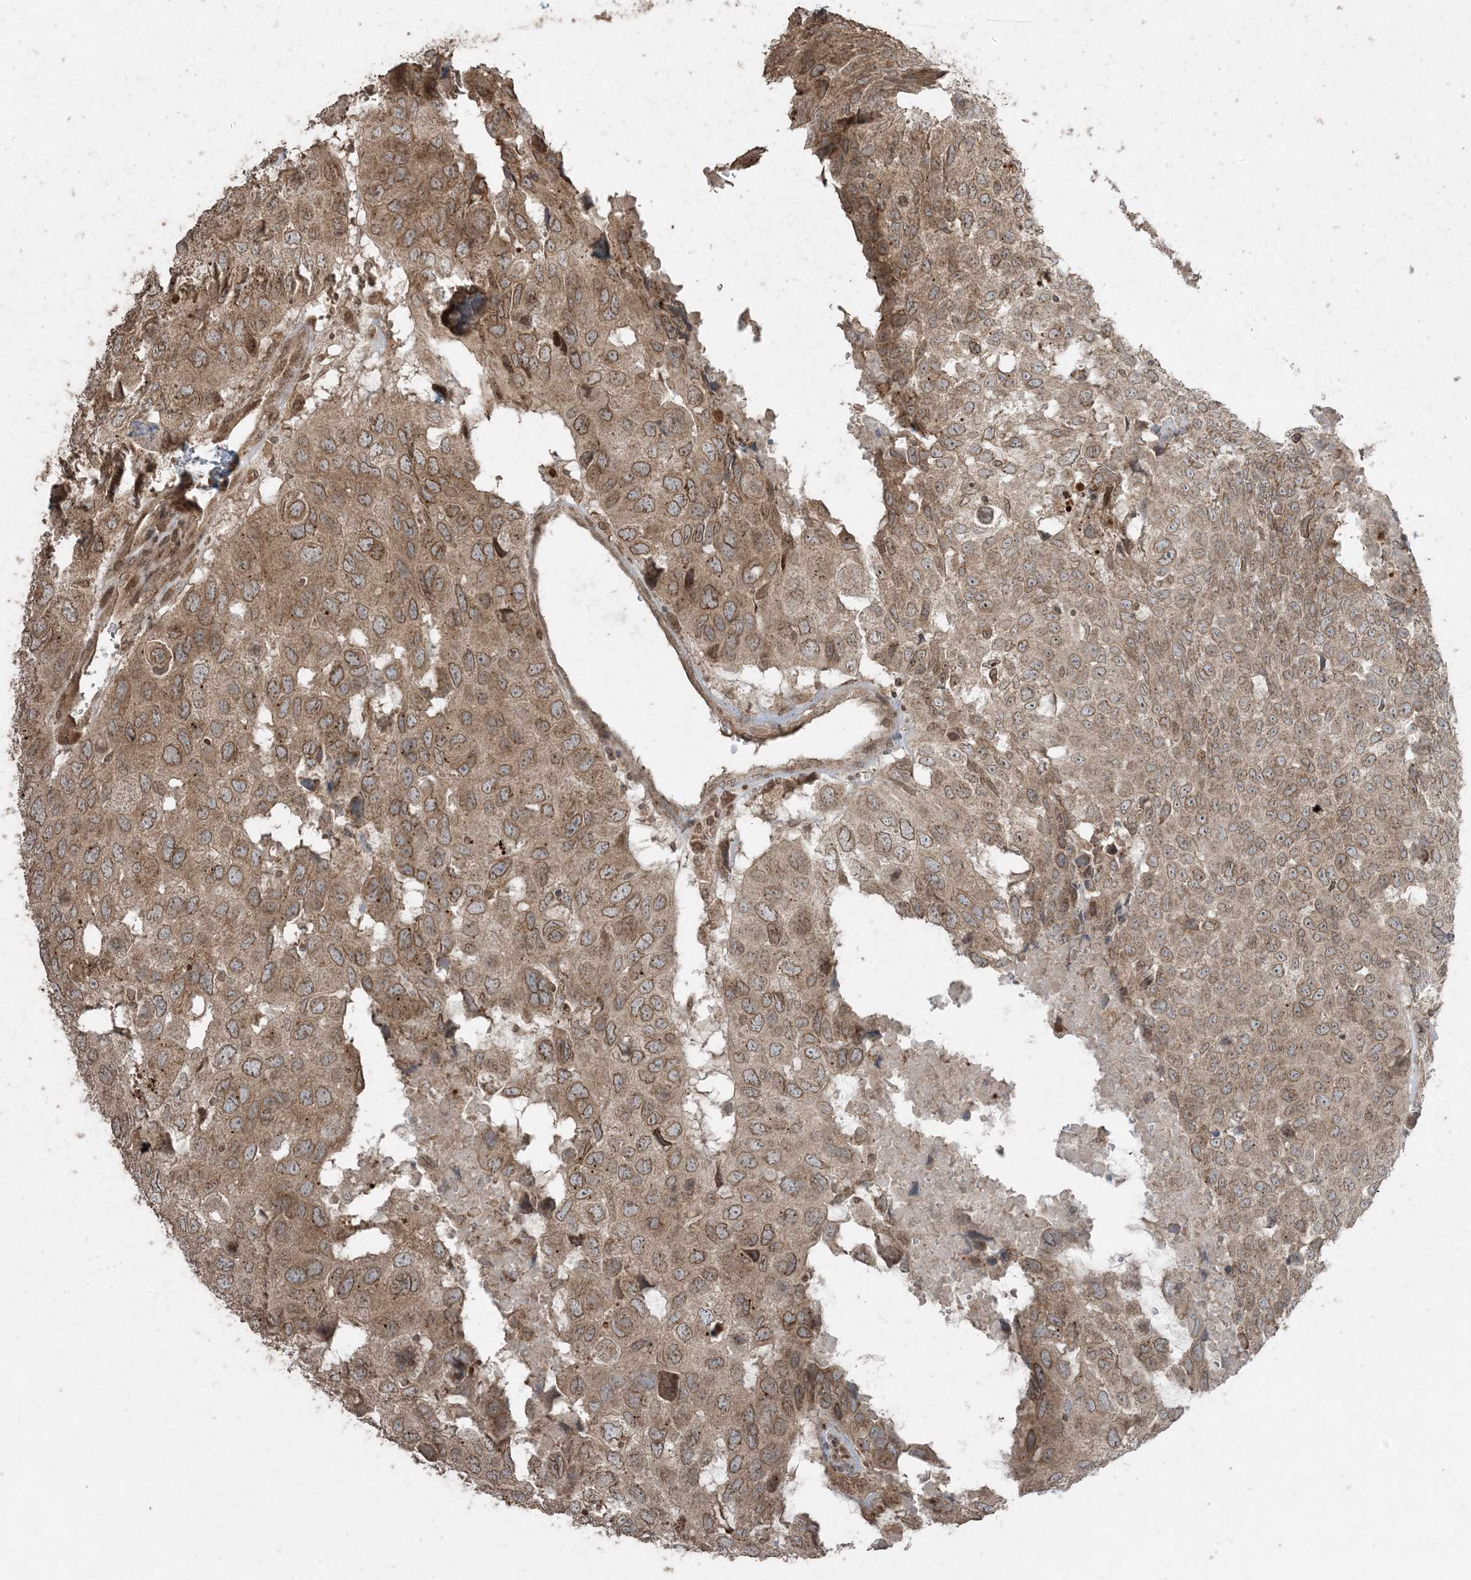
{"staining": {"intensity": "moderate", "quantity": ">75%", "location": "cytoplasmic/membranous,nuclear"}, "tissue": "head and neck cancer", "cell_type": "Tumor cells", "image_type": "cancer", "snomed": [{"axis": "morphology", "description": "Squamous cell carcinoma, NOS"}, {"axis": "topography", "description": "Head-Neck"}], "caption": "The photomicrograph displays a brown stain indicating the presence of a protein in the cytoplasmic/membranous and nuclear of tumor cells in head and neck cancer (squamous cell carcinoma).", "gene": "DDX19B", "patient": {"sex": "male", "age": 66}}